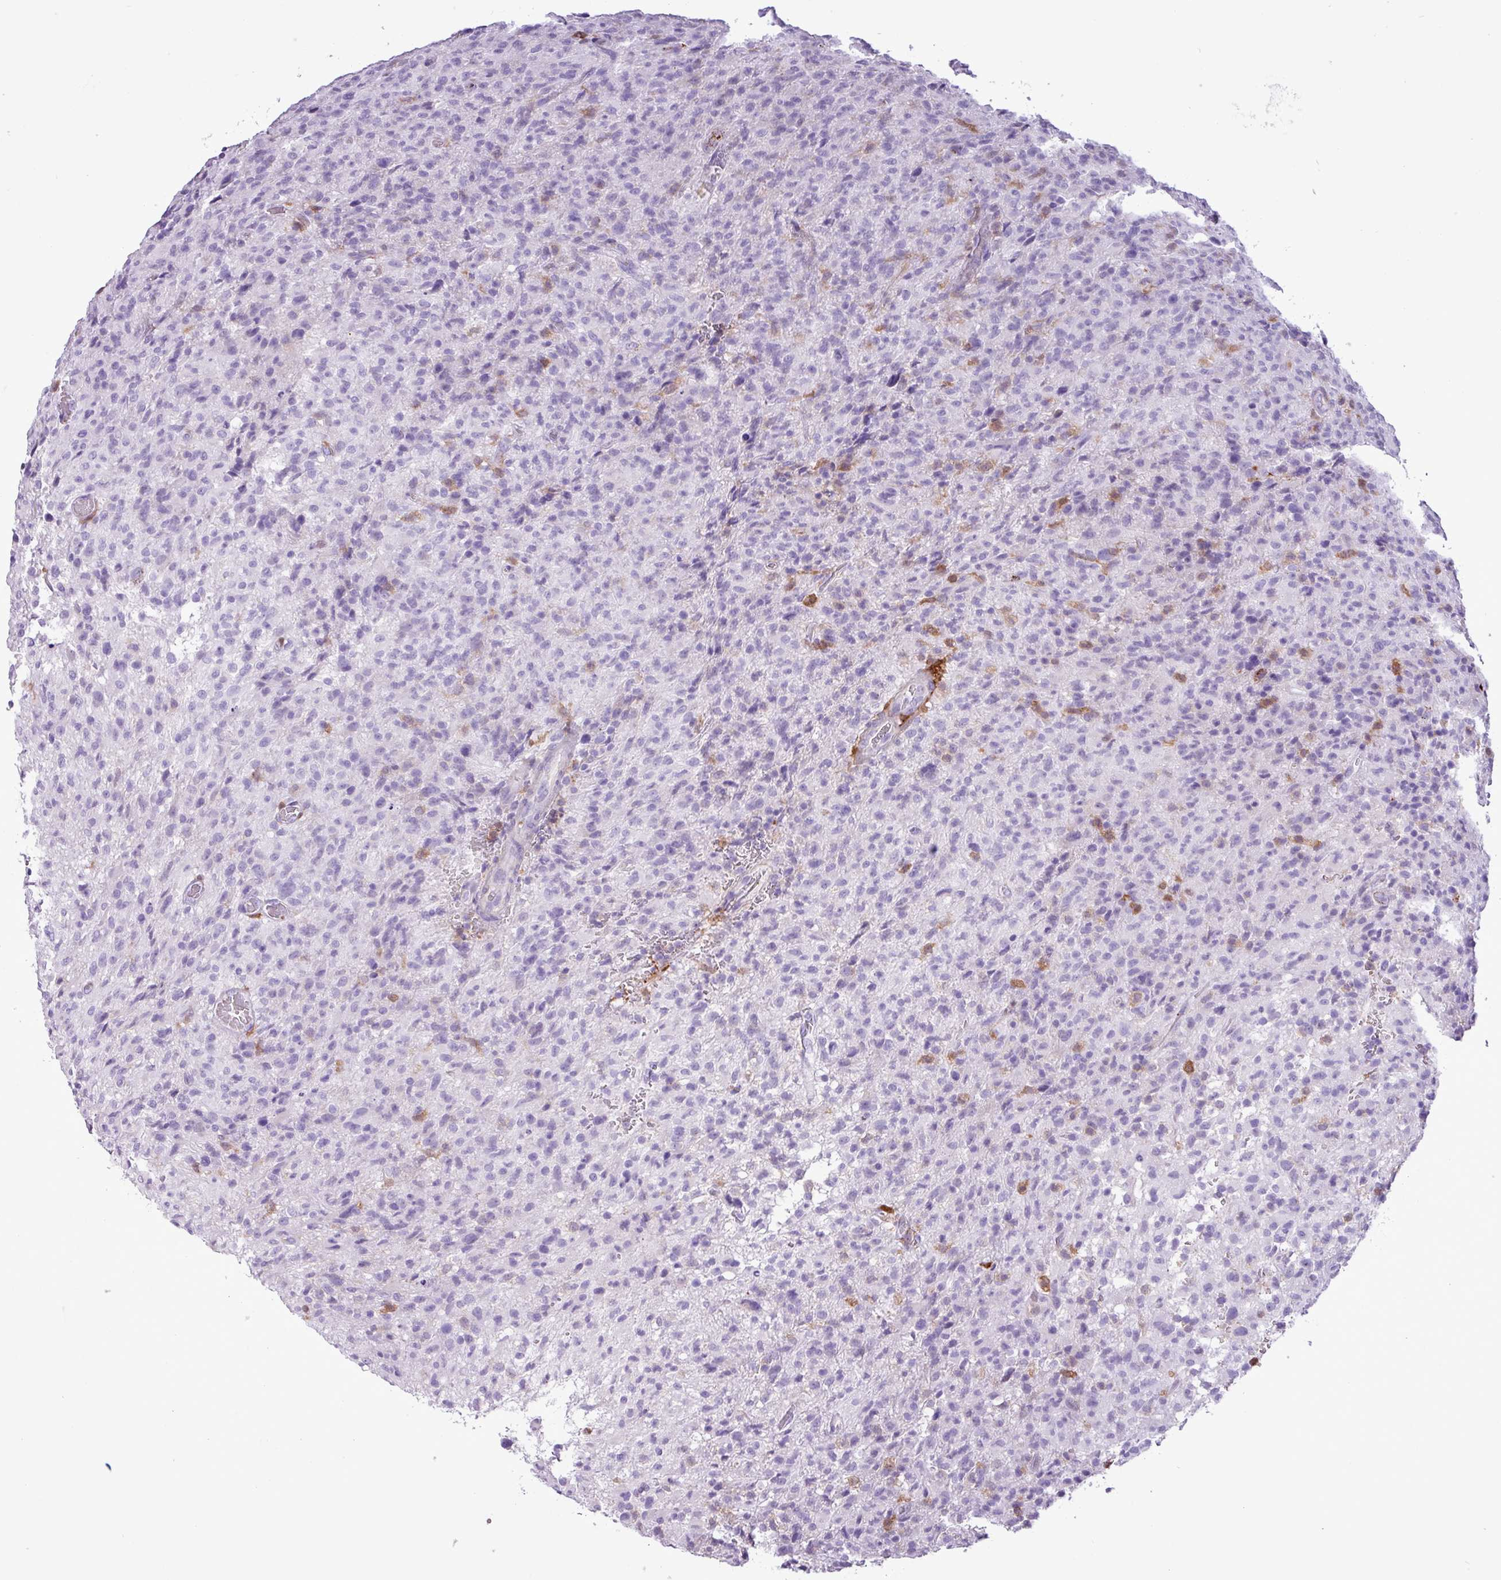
{"staining": {"intensity": "negative", "quantity": "none", "location": "none"}, "tissue": "glioma", "cell_type": "Tumor cells", "image_type": "cancer", "snomed": [{"axis": "morphology", "description": "Glioma, malignant, High grade"}, {"axis": "topography", "description": "Brain"}], "caption": "Tumor cells show no significant positivity in glioma. Brightfield microscopy of immunohistochemistry (IHC) stained with DAB (brown) and hematoxylin (blue), captured at high magnification.", "gene": "TMEM200C", "patient": {"sex": "female", "age": 57}}